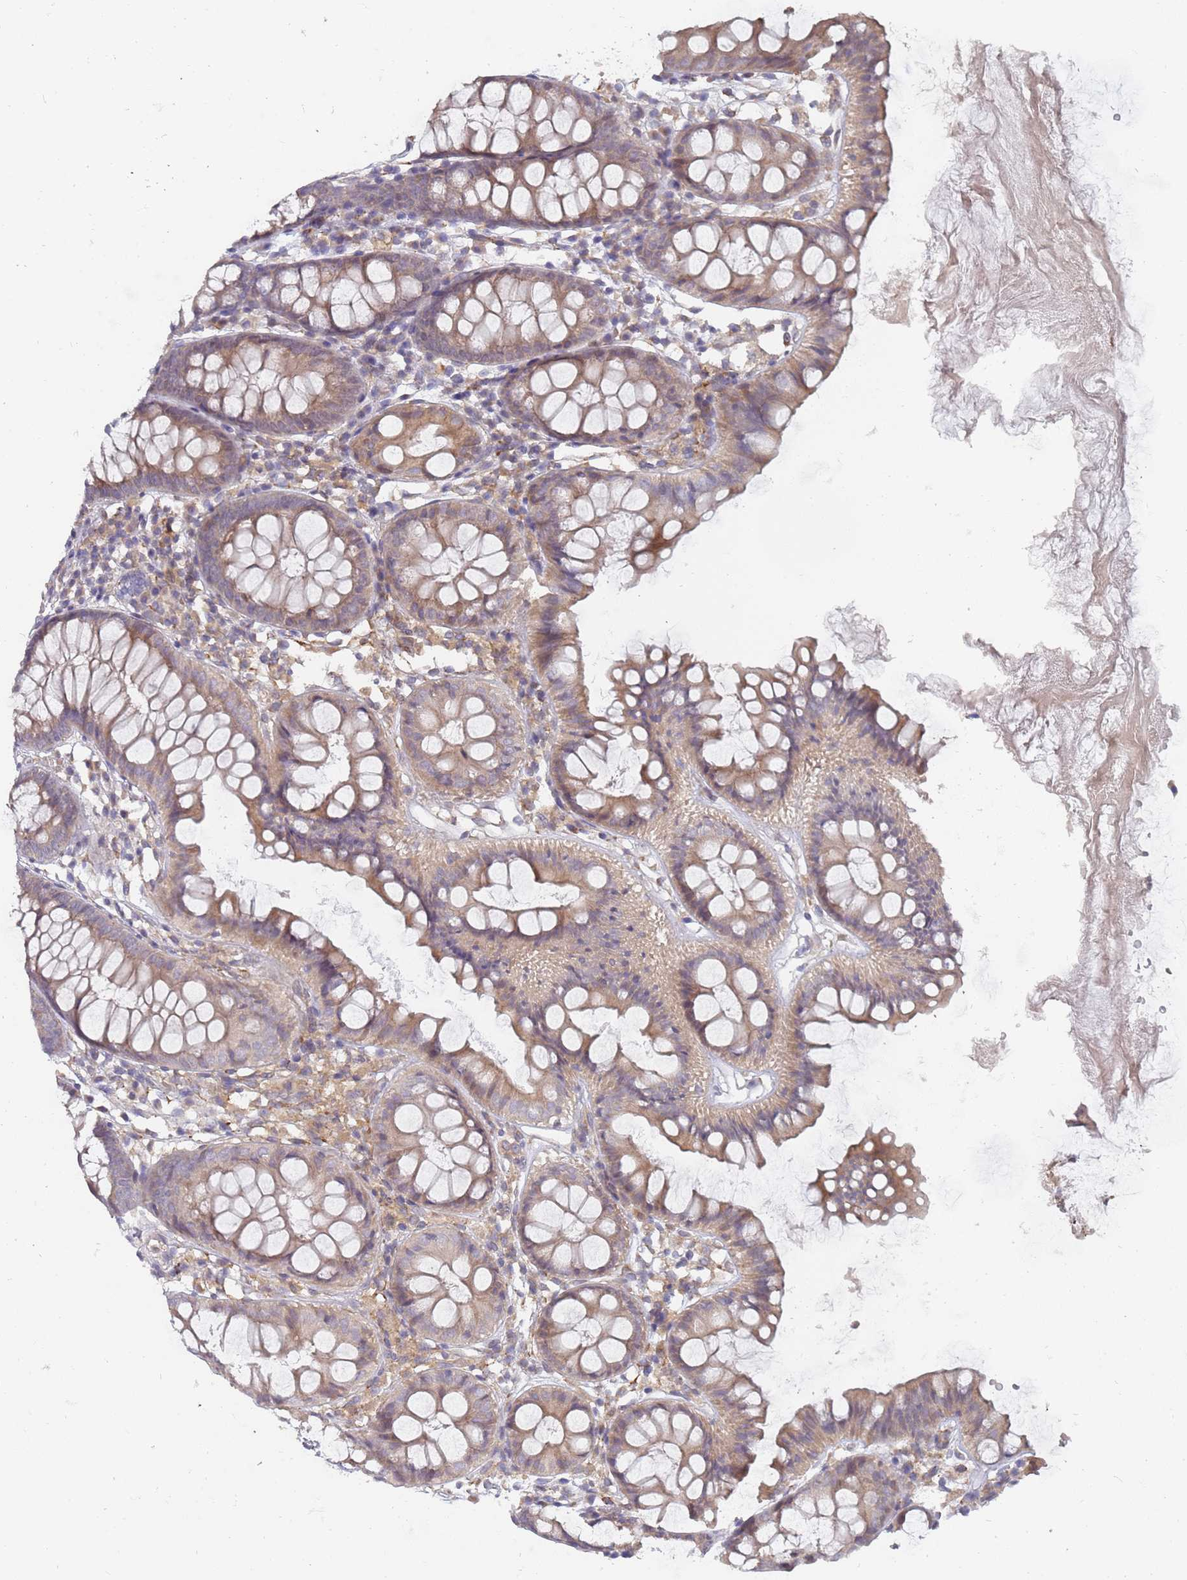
{"staining": {"intensity": "weak", "quantity": ">75%", "location": "cytoplasmic/membranous"}, "tissue": "colon", "cell_type": "Endothelial cells", "image_type": "normal", "snomed": [{"axis": "morphology", "description": "Normal tissue, NOS"}, {"axis": "topography", "description": "Colon"}], "caption": "Weak cytoplasmic/membranous positivity for a protein is appreciated in about >75% of endothelial cells of unremarkable colon using IHC.", "gene": "VRK2", "patient": {"sex": "female", "age": 84}}